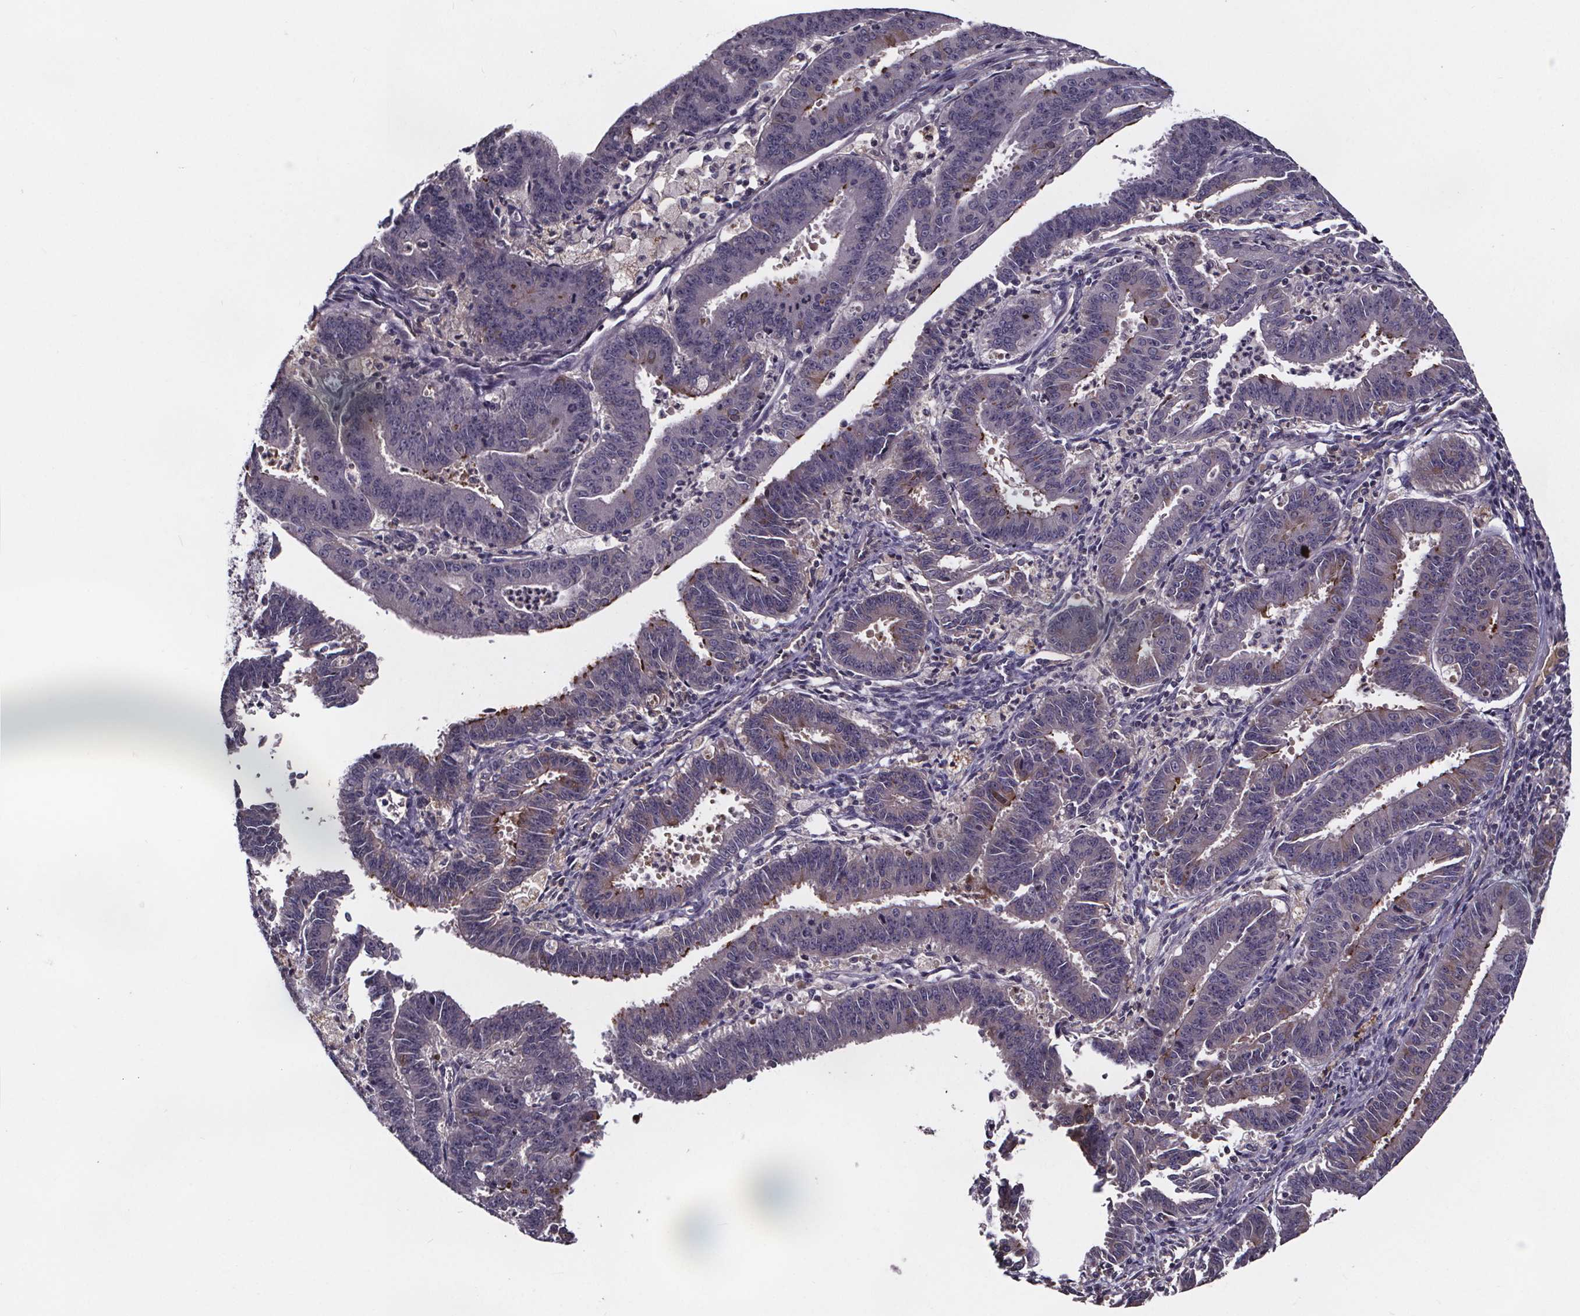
{"staining": {"intensity": "strong", "quantity": "<25%", "location": "cytoplasmic/membranous"}, "tissue": "endometrial cancer", "cell_type": "Tumor cells", "image_type": "cancer", "snomed": [{"axis": "morphology", "description": "Adenocarcinoma, NOS"}, {"axis": "topography", "description": "Endometrium"}], "caption": "Immunohistochemical staining of endometrial cancer (adenocarcinoma) displays medium levels of strong cytoplasmic/membranous staining in about <25% of tumor cells.", "gene": "NPHP4", "patient": {"sex": "female", "age": 73}}